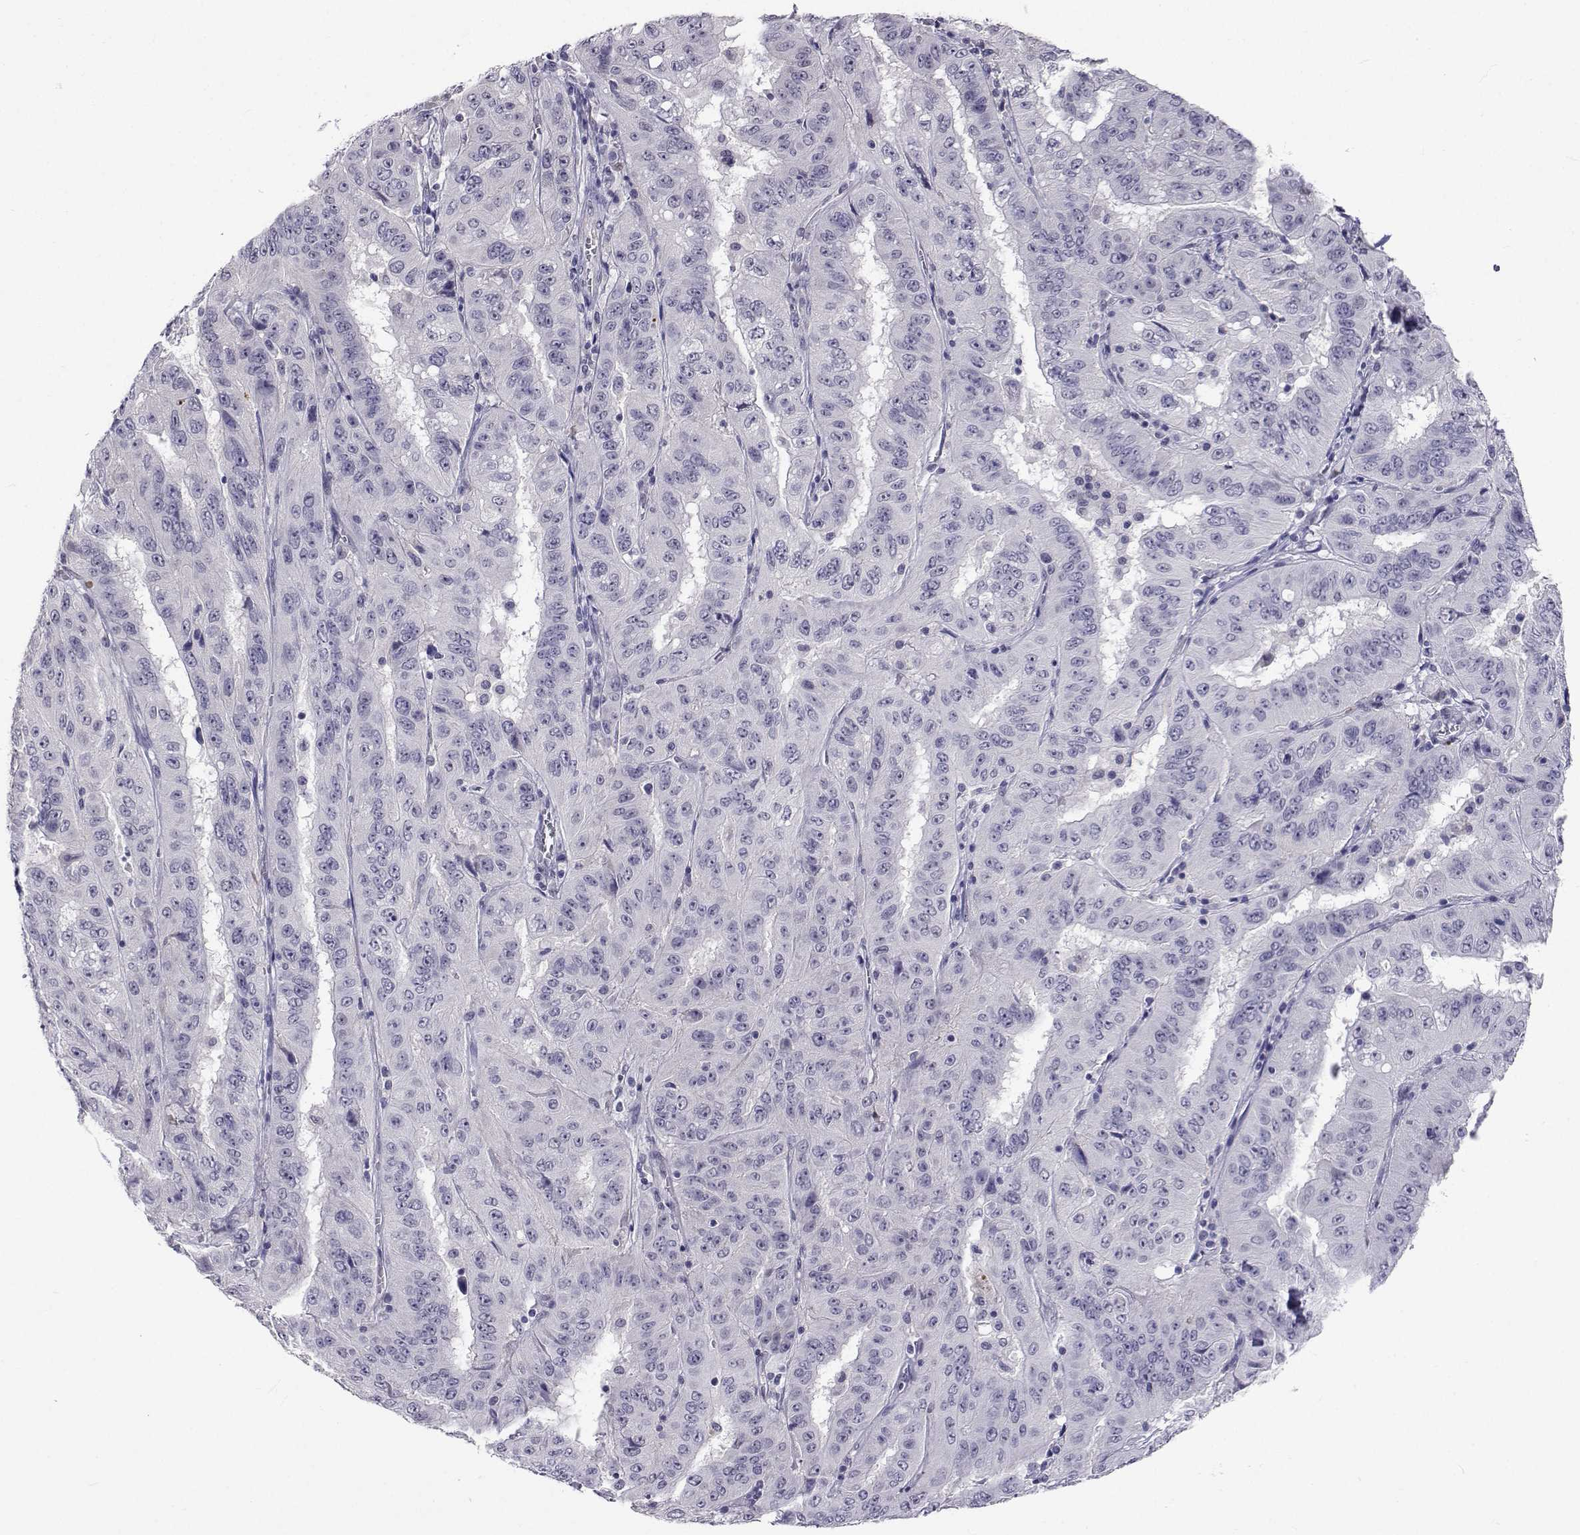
{"staining": {"intensity": "negative", "quantity": "none", "location": "none"}, "tissue": "pancreatic cancer", "cell_type": "Tumor cells", "image_type": "cancer", "snomed": [{"axis": "morphology", "description": "Adenocarcinoma, NOS"}, {"axis": "topography", "description": "Pancreas"}], "caption": "Immunohistochemical staining of human adenocarcinoma (pancreatic) demonstrates no significant expression in tumor cells.", "gene": "SLC6A3", "patient": {"sex": "male", "age": 63}}